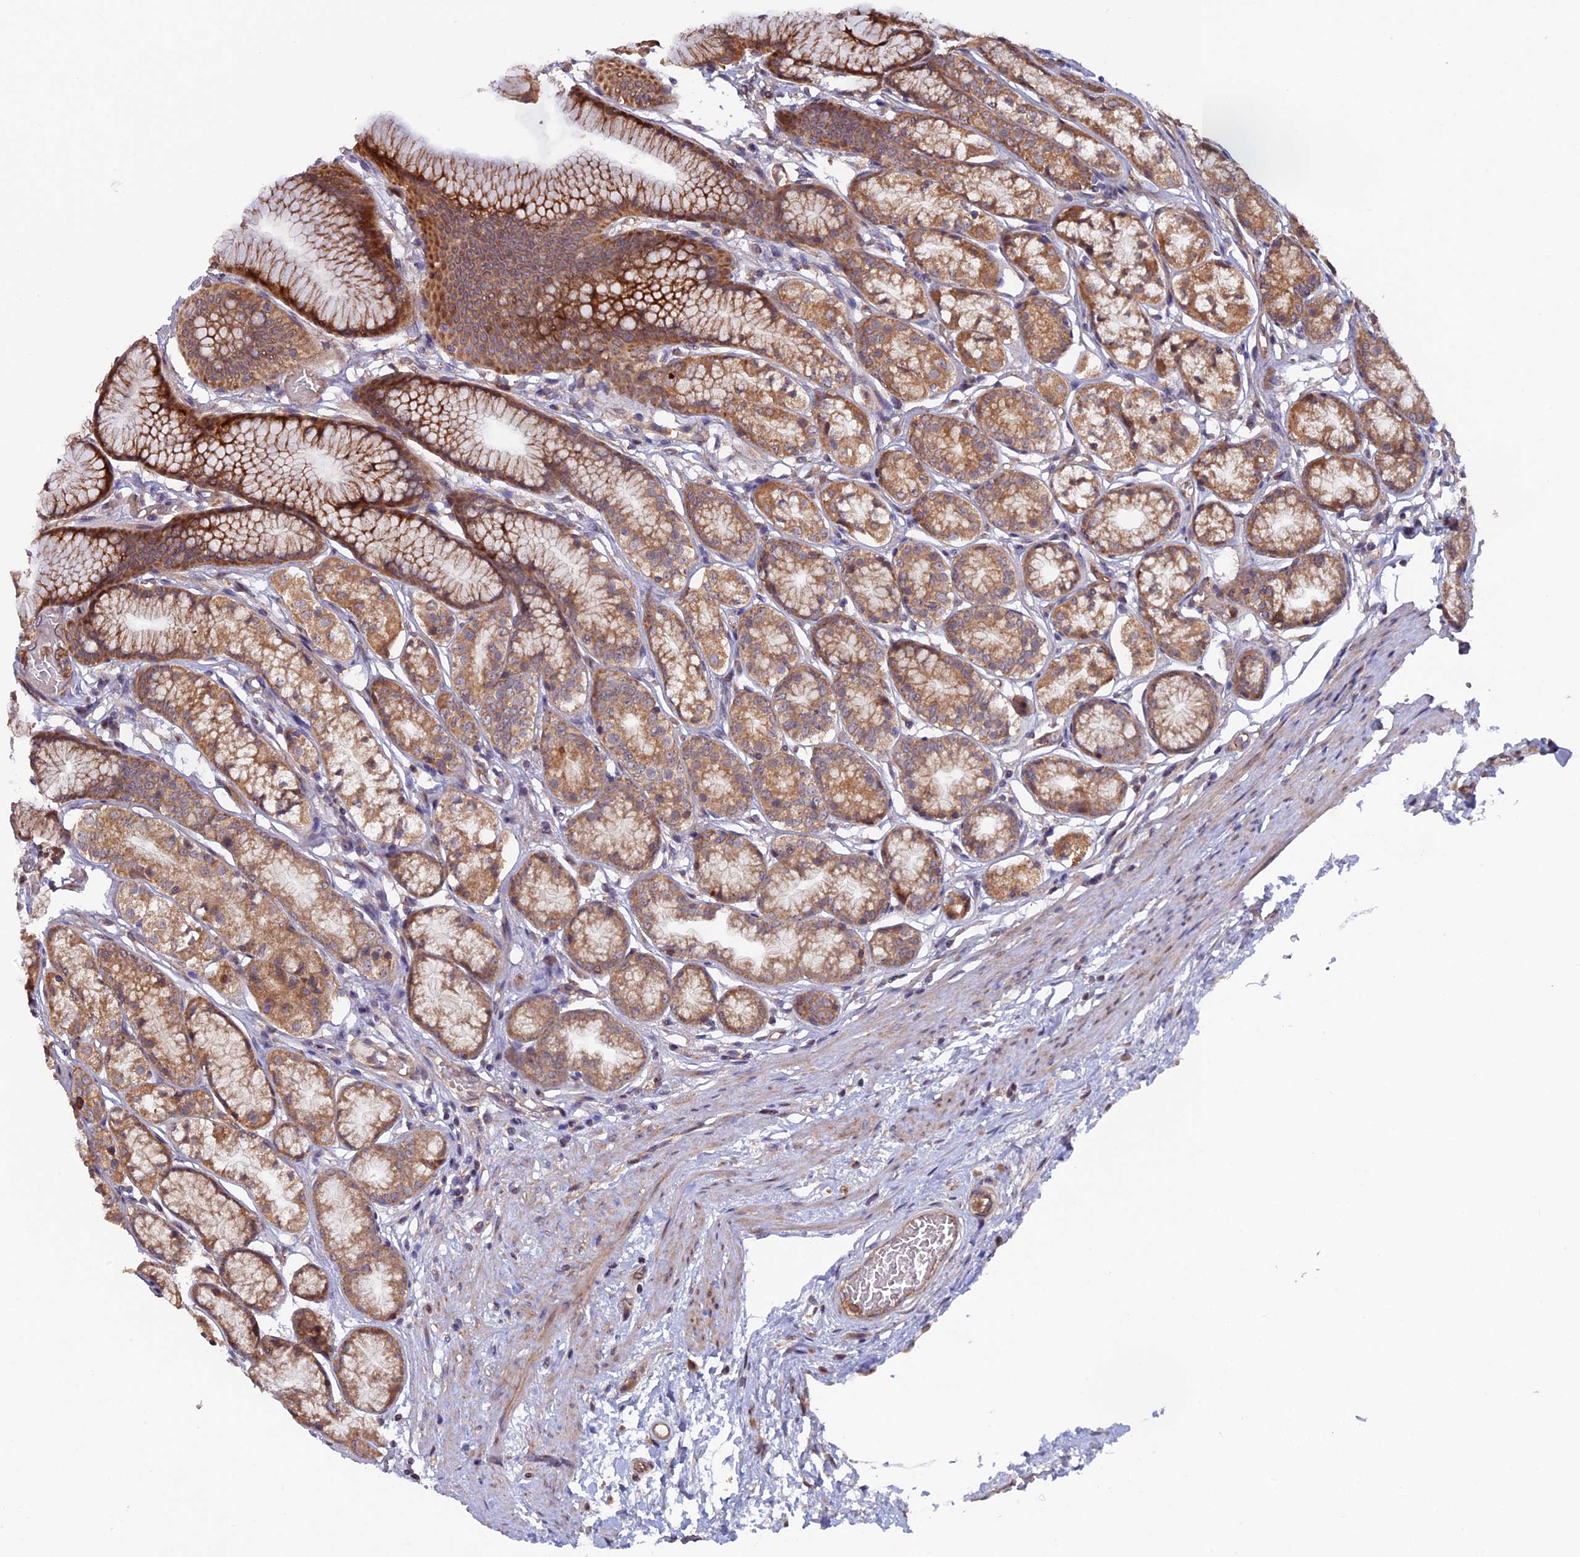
{"staining": {"intensity": "strong", "quantity": ">75%", "location": "cytoplasmic/membranous"}, "tissue": "stomach", "cell_type": "Glandular cells", "image_type": "normal", "snomed": [{"axis": "morphology", "description": "Normal tissue, NOS"}, {"axis": "morphology", "description": "Adenocarcinoma, NOS"}, {"axis": "morphology", "description": "Adenocarcinoma, High grade"}, {"axis": "topography", "description": "Stomach, upper"}, {"axis": "topography", "description": "Stomach"}], "caption": "Strong cytoplasmic/membranous staining for a protein is appreciated in approximately >75% of glandular cells of benign stomach using immunohistochemistry (IHC).", "gene": "FERMT1", "patient": {"sex": "female", "age": 65}}